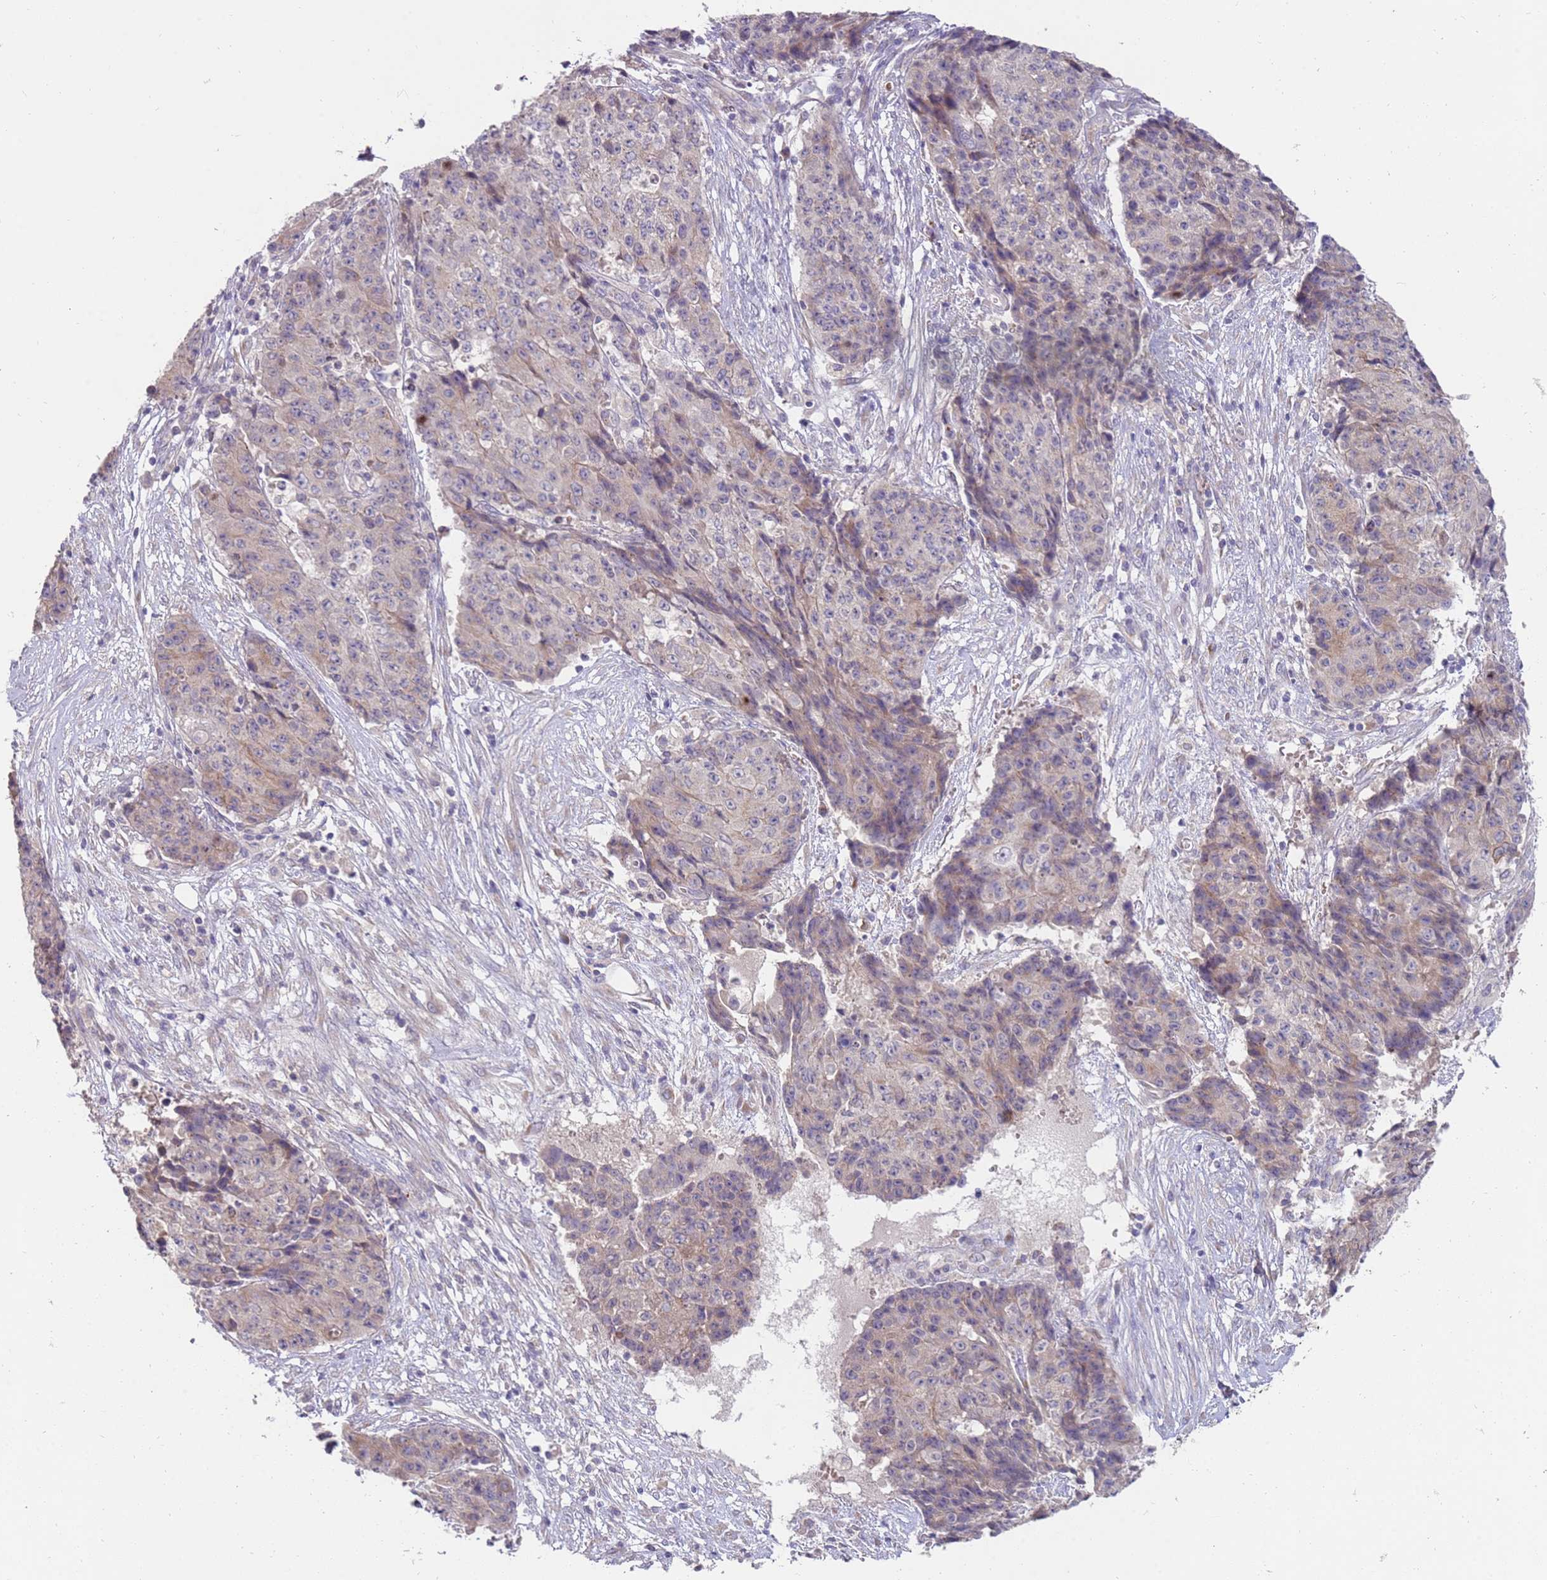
{"staining": {"intensity": "weak", "quantity": "<25%", "location": "cytoplasmic/membranous"}, "tissue": "ovarian cancer", "cell_type": "Tumor cells", "image_type": "cancer", "snomed": [{"axis": "morphology", "description": "Carcinoma, endometroid"}, {"axis": "topography", "description": "Ovary"}], "caption": "Tumor cells are negative for protein expression in human ovarian endometroid carcinoma.", "gene": "NMUR2", "patient": {"sex": "female", "age": 42}}